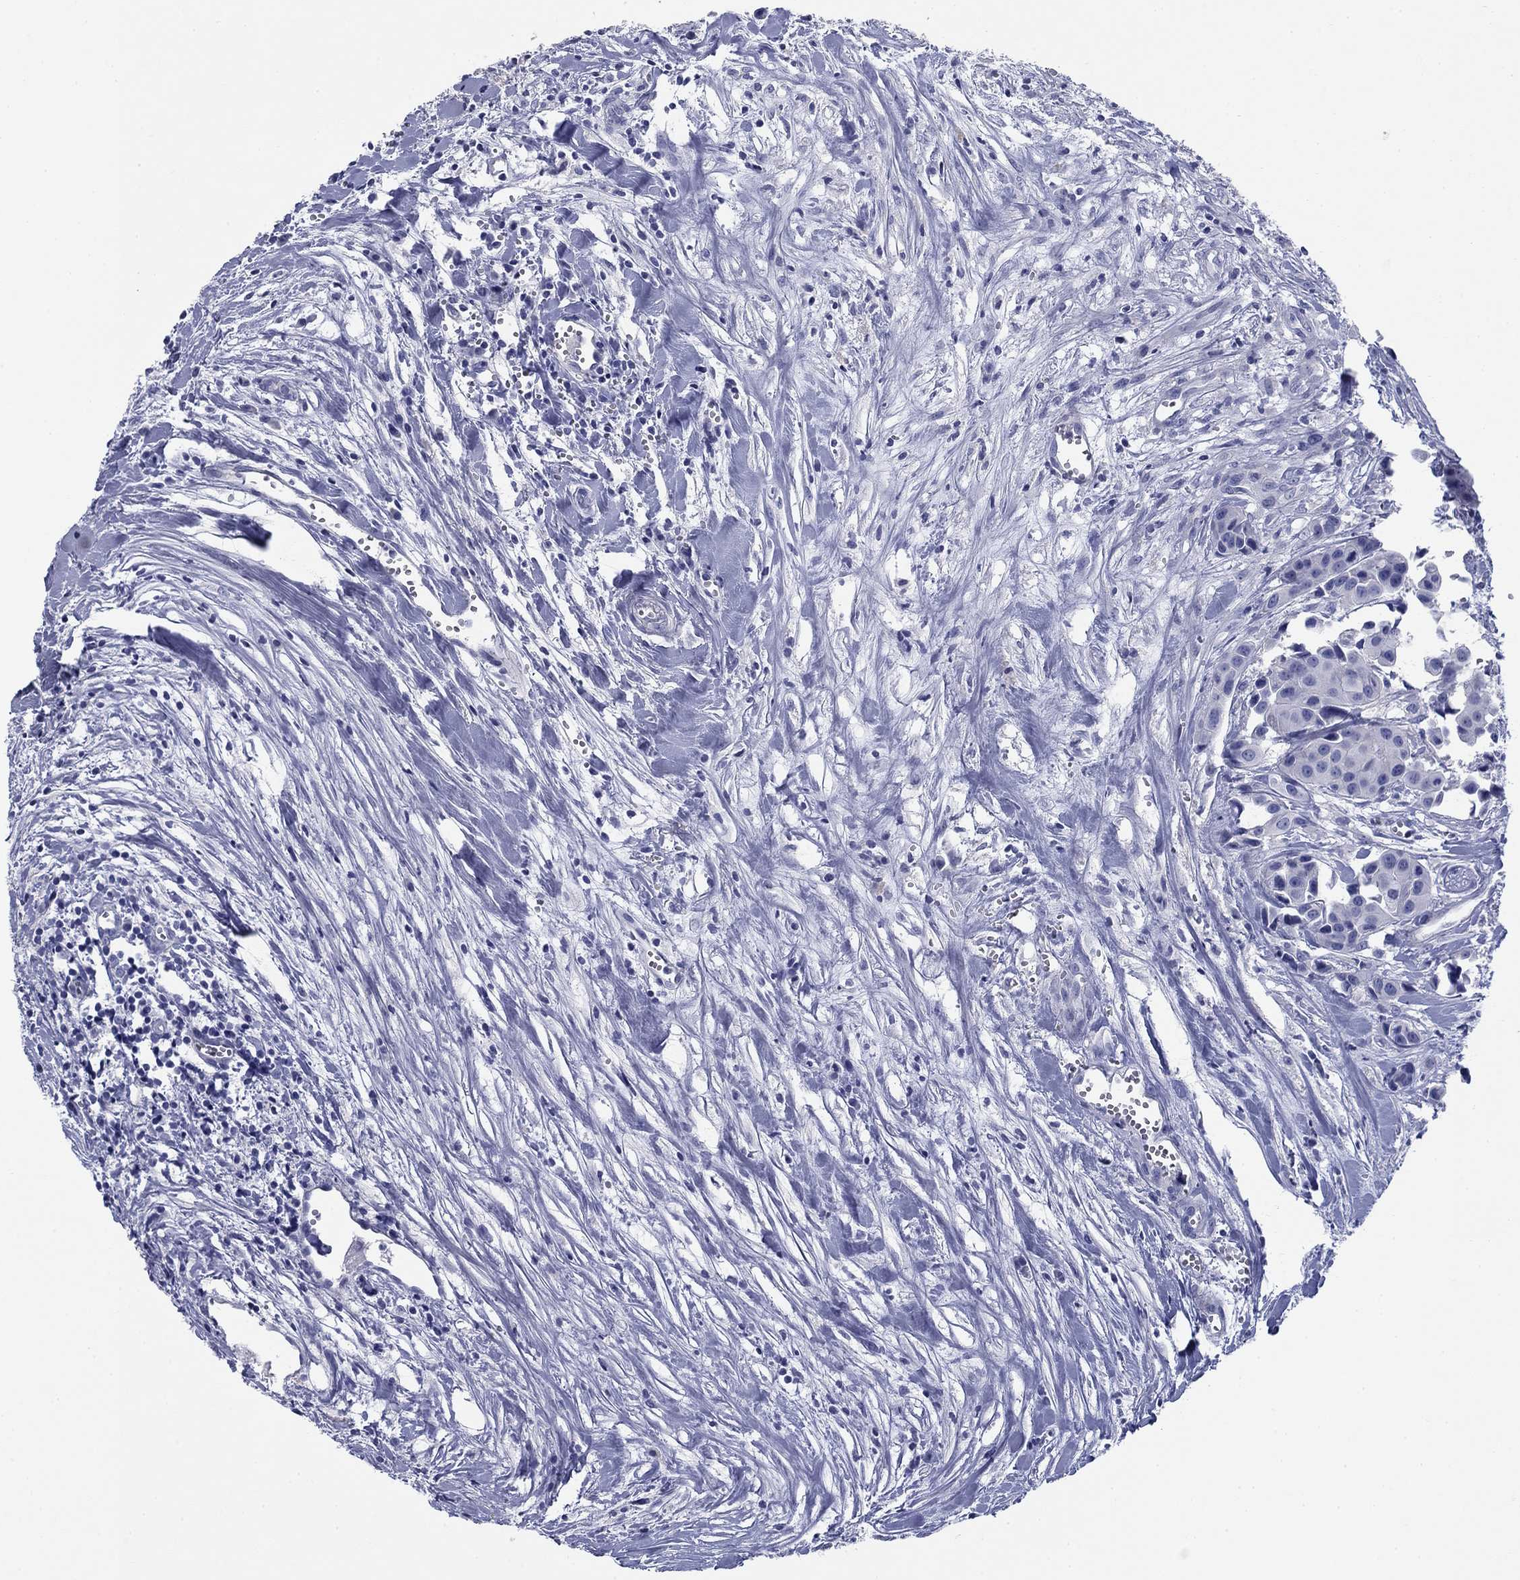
{"staining": {"intensity": "negative", "quantity": "none", "location": "none"}, "tissue": "head and neck cancer", "cell_type": "Tumor cells", "image_type": "cancer", "snomed": [{"axis": "morphology", "description": "Adenocarcinoma, NOS"}, {"axis": "topography", "description": "Head-Neck"}], "caption": "A high-resolution histopathology image shows immunohistochemistry staining of adenocarcinoma (head and neck), which shows no significant positivity in tumor cells.", "gene": "PRKCG", "patient": {"sex": "male", "age": 76}}